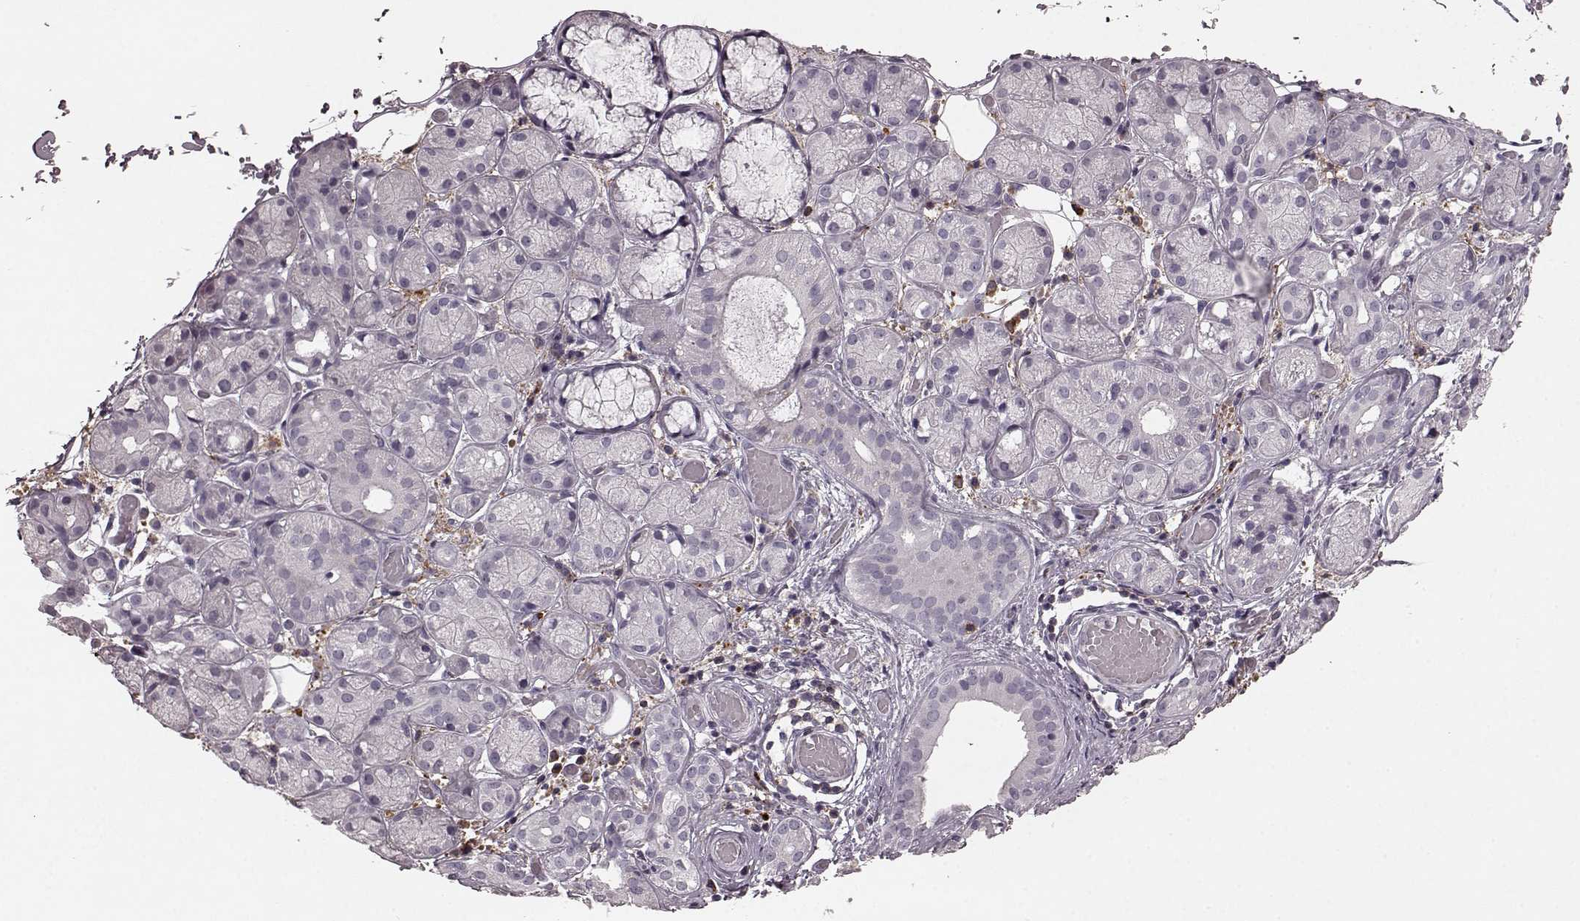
{"staining": {"intensity": "negative", "quantity": "none", "location": "none"}, "tissue": "salivary gland", "cell_type": "Glandular cells", "image_type": "normal", "snomed": [{"axis": "morphology", "description": "Normal tissue, NOS"}, {"axis": "topography", "description": "Salivary gland"}, {"axis": "topography", "description": "Peripheral nerve tissue"}], "caption": "IHC micrograph of benign salivary gland stained for a protein (brown), which demonstrates no positivity in glandular cells.", "gene": "CD28", "patient": {"sex": "male", "age": 71}}